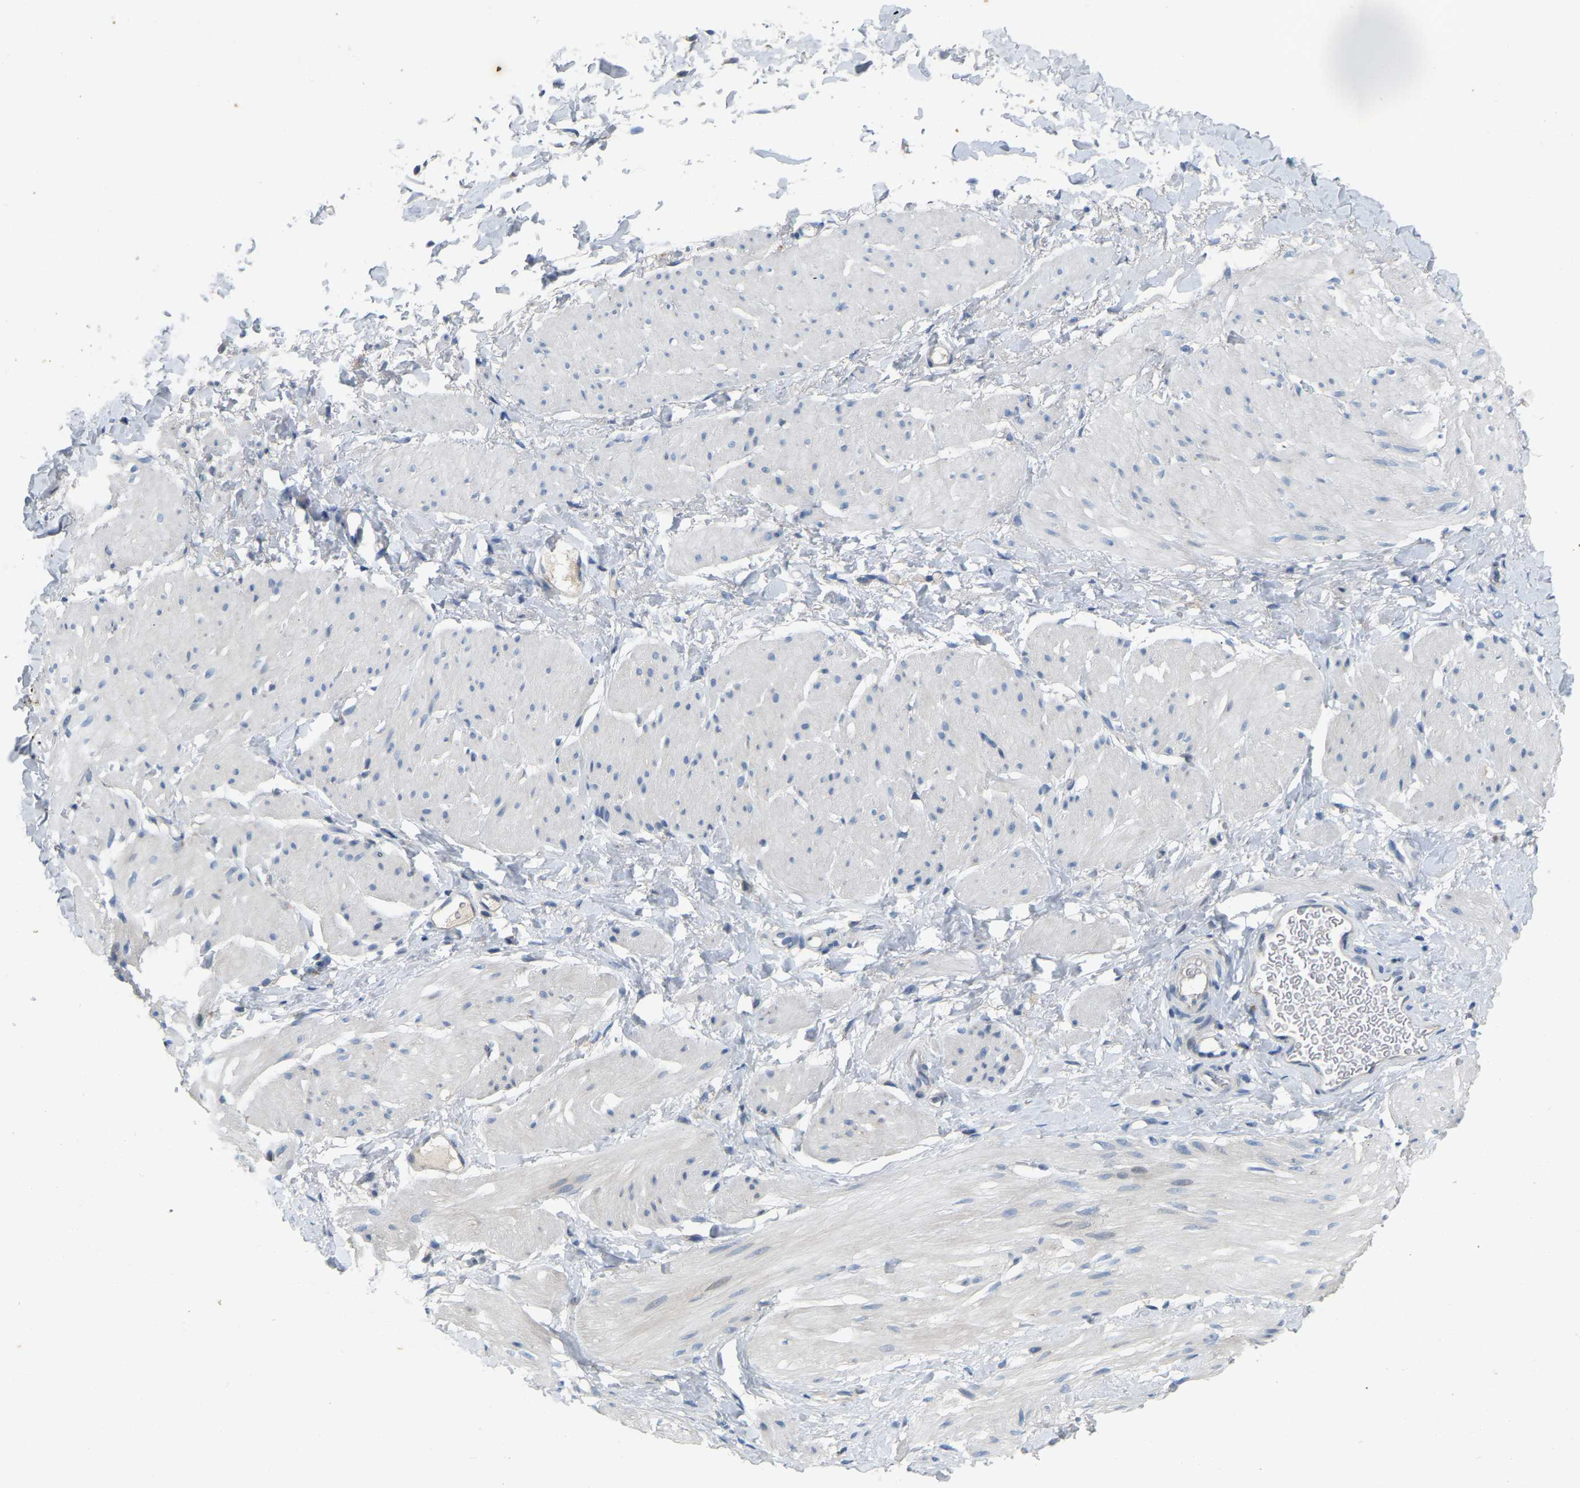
{"staining": {"intensity": "negative", "quantity": "none", "location": "none"}, "tissue": "smooth muscle", "cell_type": "Smooth muscle cells", "image_type": "normal", "snomed": [{"axis": "morphology", "description": "Normal tissue, NOS"}, {"axis": "topography", "description": "Smooth muscle"}], "caption": "A high-resolution photomicrograph shows IHC staining of normal smooth muscle, which displays no significant expression in smooth muscle cells. Nuclei are stained in blue.", "gene": "ENSG00000283765", "patient": {"sex": "male", "age": 16}}